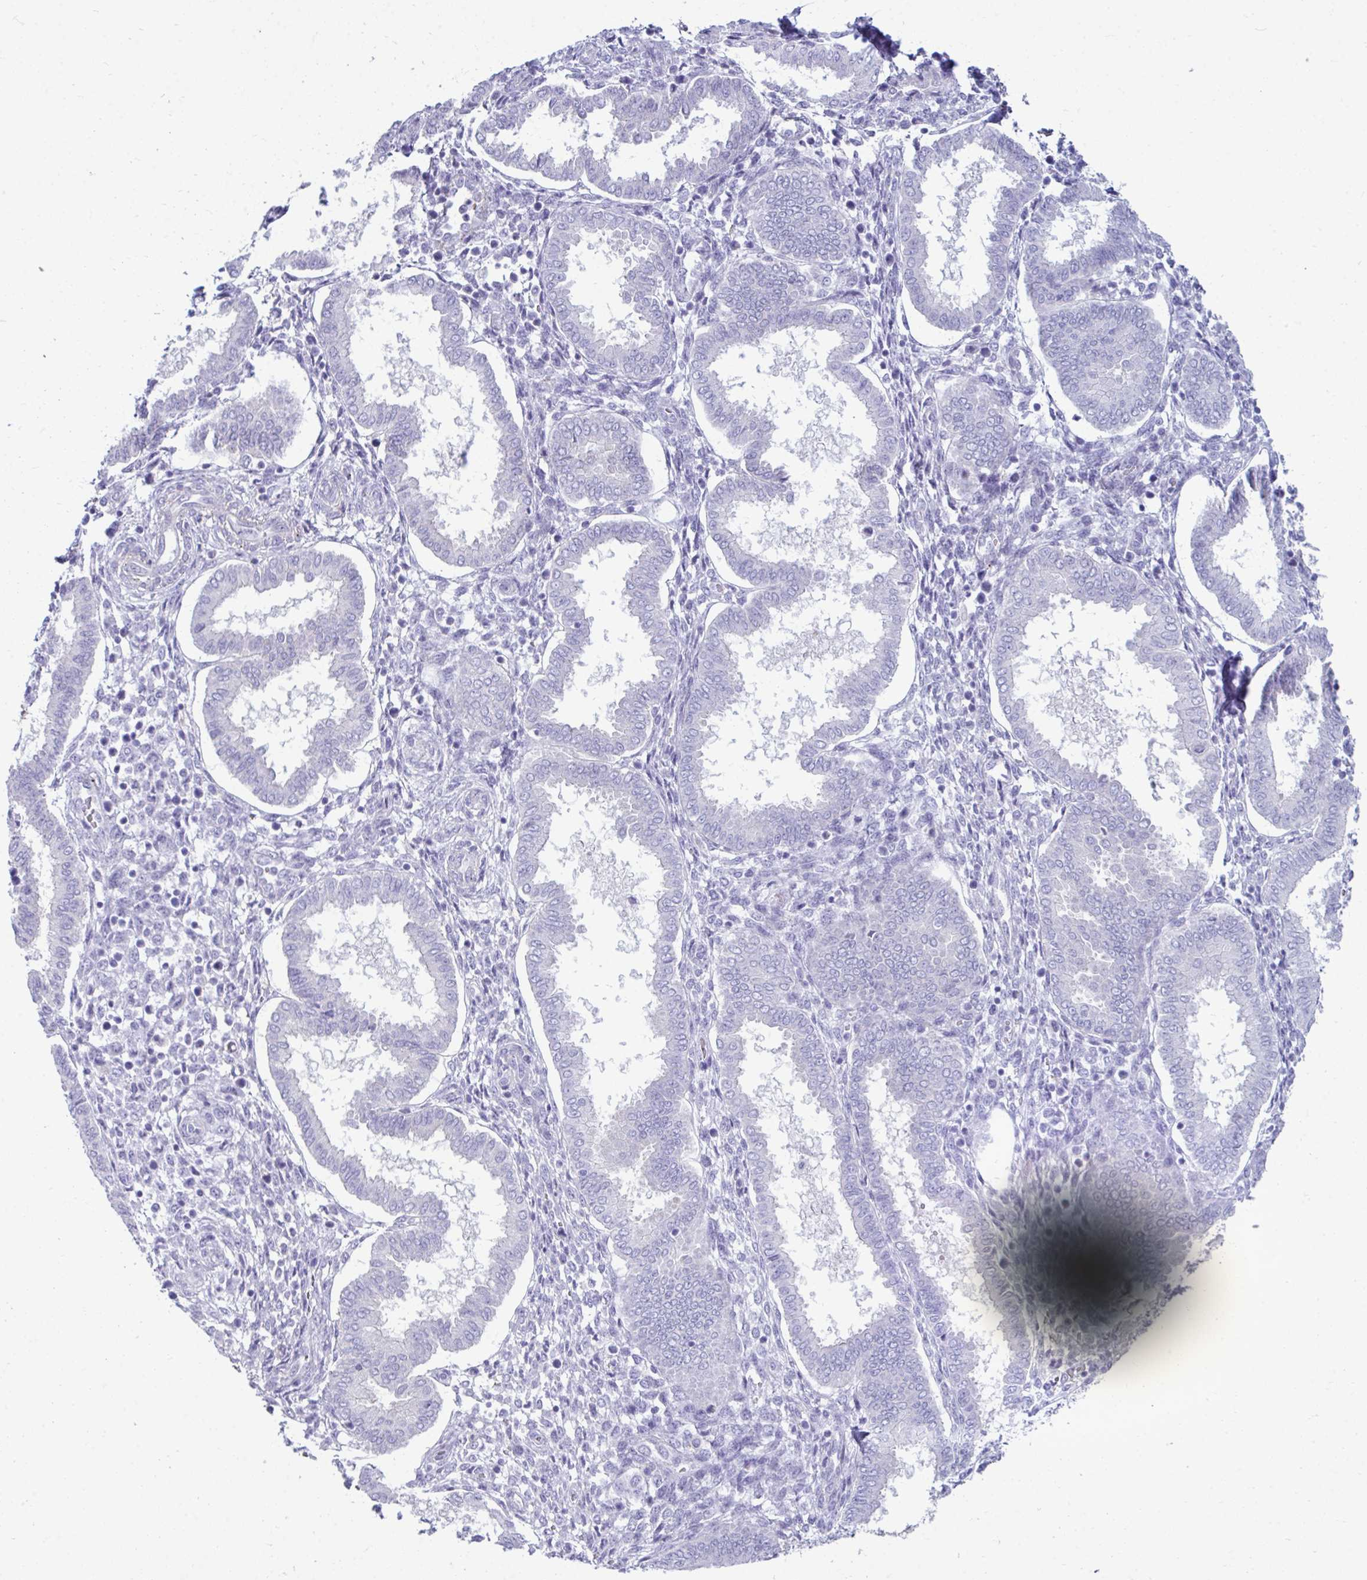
{"staining": {"intensity": "negative", "quantity": "none", "location": "none"}, "tissue": "endometrium", "cell_type": "Cells in endometrial stroma", "image_type": "normal", "snomed": [{"axis": "morphology", "description": "Normal tissue, NOS"}, {"axis": "topography", "description": "Endometrium"}], "caption": "This photomicrograph is of unremarkable endometrium stained with IHC to label a protein in brown with the nuclei are counter-stained blue. There is no staining in cells in endometrial stroma. The staining was performed using DAB to visualize the protein expression in brown, while the nuclei were stained in blue with hematoxylin (Magnification: 20x).", "gene": "UBL3", "patient": {"sex": "female", "age": 24}}